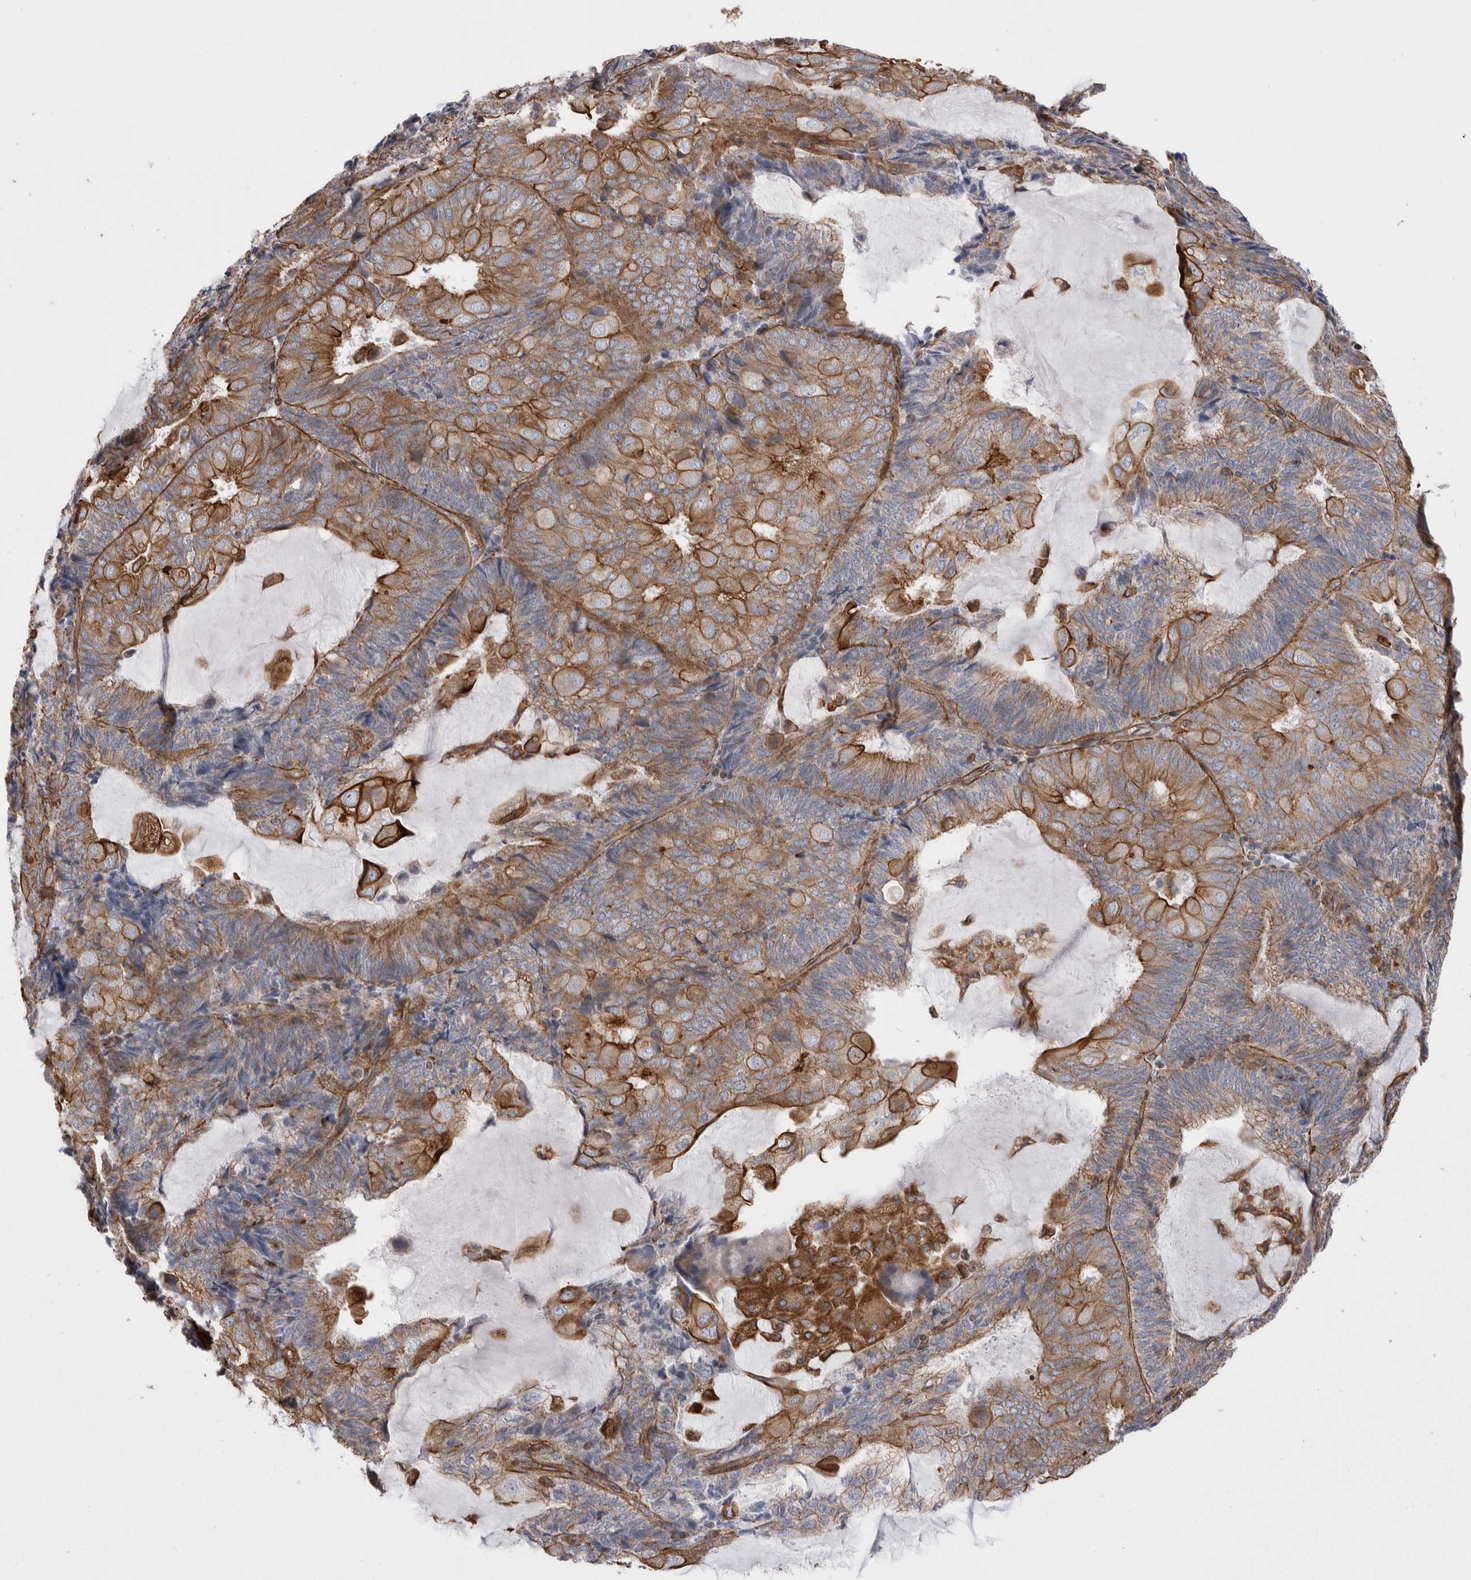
{"staining": {"intensity": "moderate", "quantity": ">75%", "location": "cytoplasmic/membranous"}, "tissue": "endometrial cancer", "cell_type": "Tumor cells", "image_type": "cancer", "snomed": [{"axis": "morphology", "description": "Adenocarcinoma, NOS"}, {"axis": "topography", "description": "Endometrium"}], "caption": "Moderate cytoplasmic/membranous protein positivity is identified in approximately >75% of tumor cells in endometrial adenocarcinoma. (Stains: DAB in brown, nuclei in blue, Microscopy: brightfield microscopy at high magnification).", "gene": "KIF12", "patient": {"sex": "female", "age": 81}}